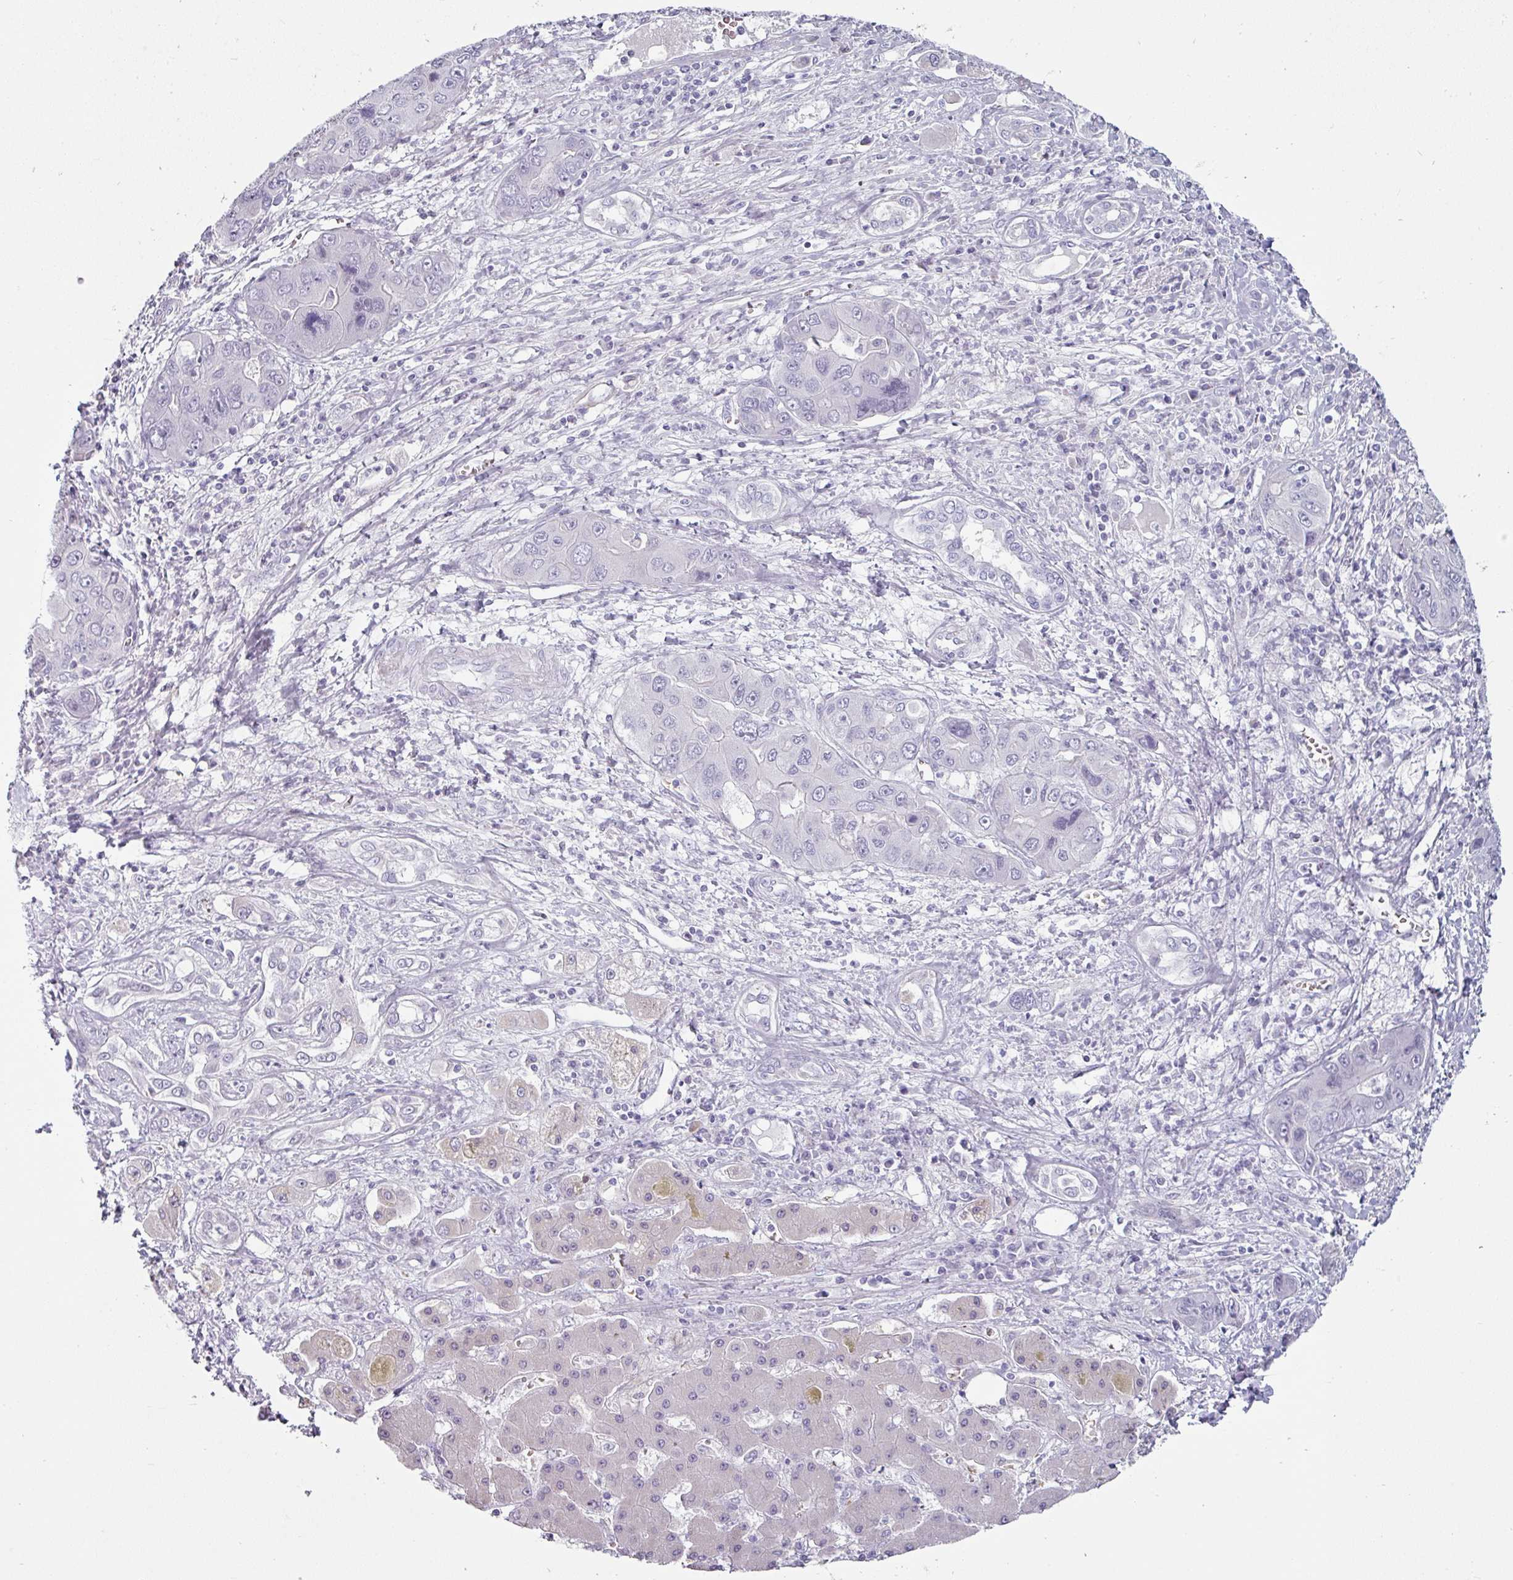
{"staining": {"intensity": "negative", "quantity": "none", "location": "none"}, "tissue": "liver cancer", "cell_type": "Tumor cells", "image_type": "cancer", "snomed": [{"axis": "morphology", "description": "Cholangiocarcinoma"}, {"axis": "topography", "description": "Liver"}], "caption": "This is a histopathology image of immunohistochemistry staining of liver cancer (cholangiocarcinoma), which shows no staining in tumor cells.", "gene": "CLCA1", "patient": {"sex": "male", "age": 67}}